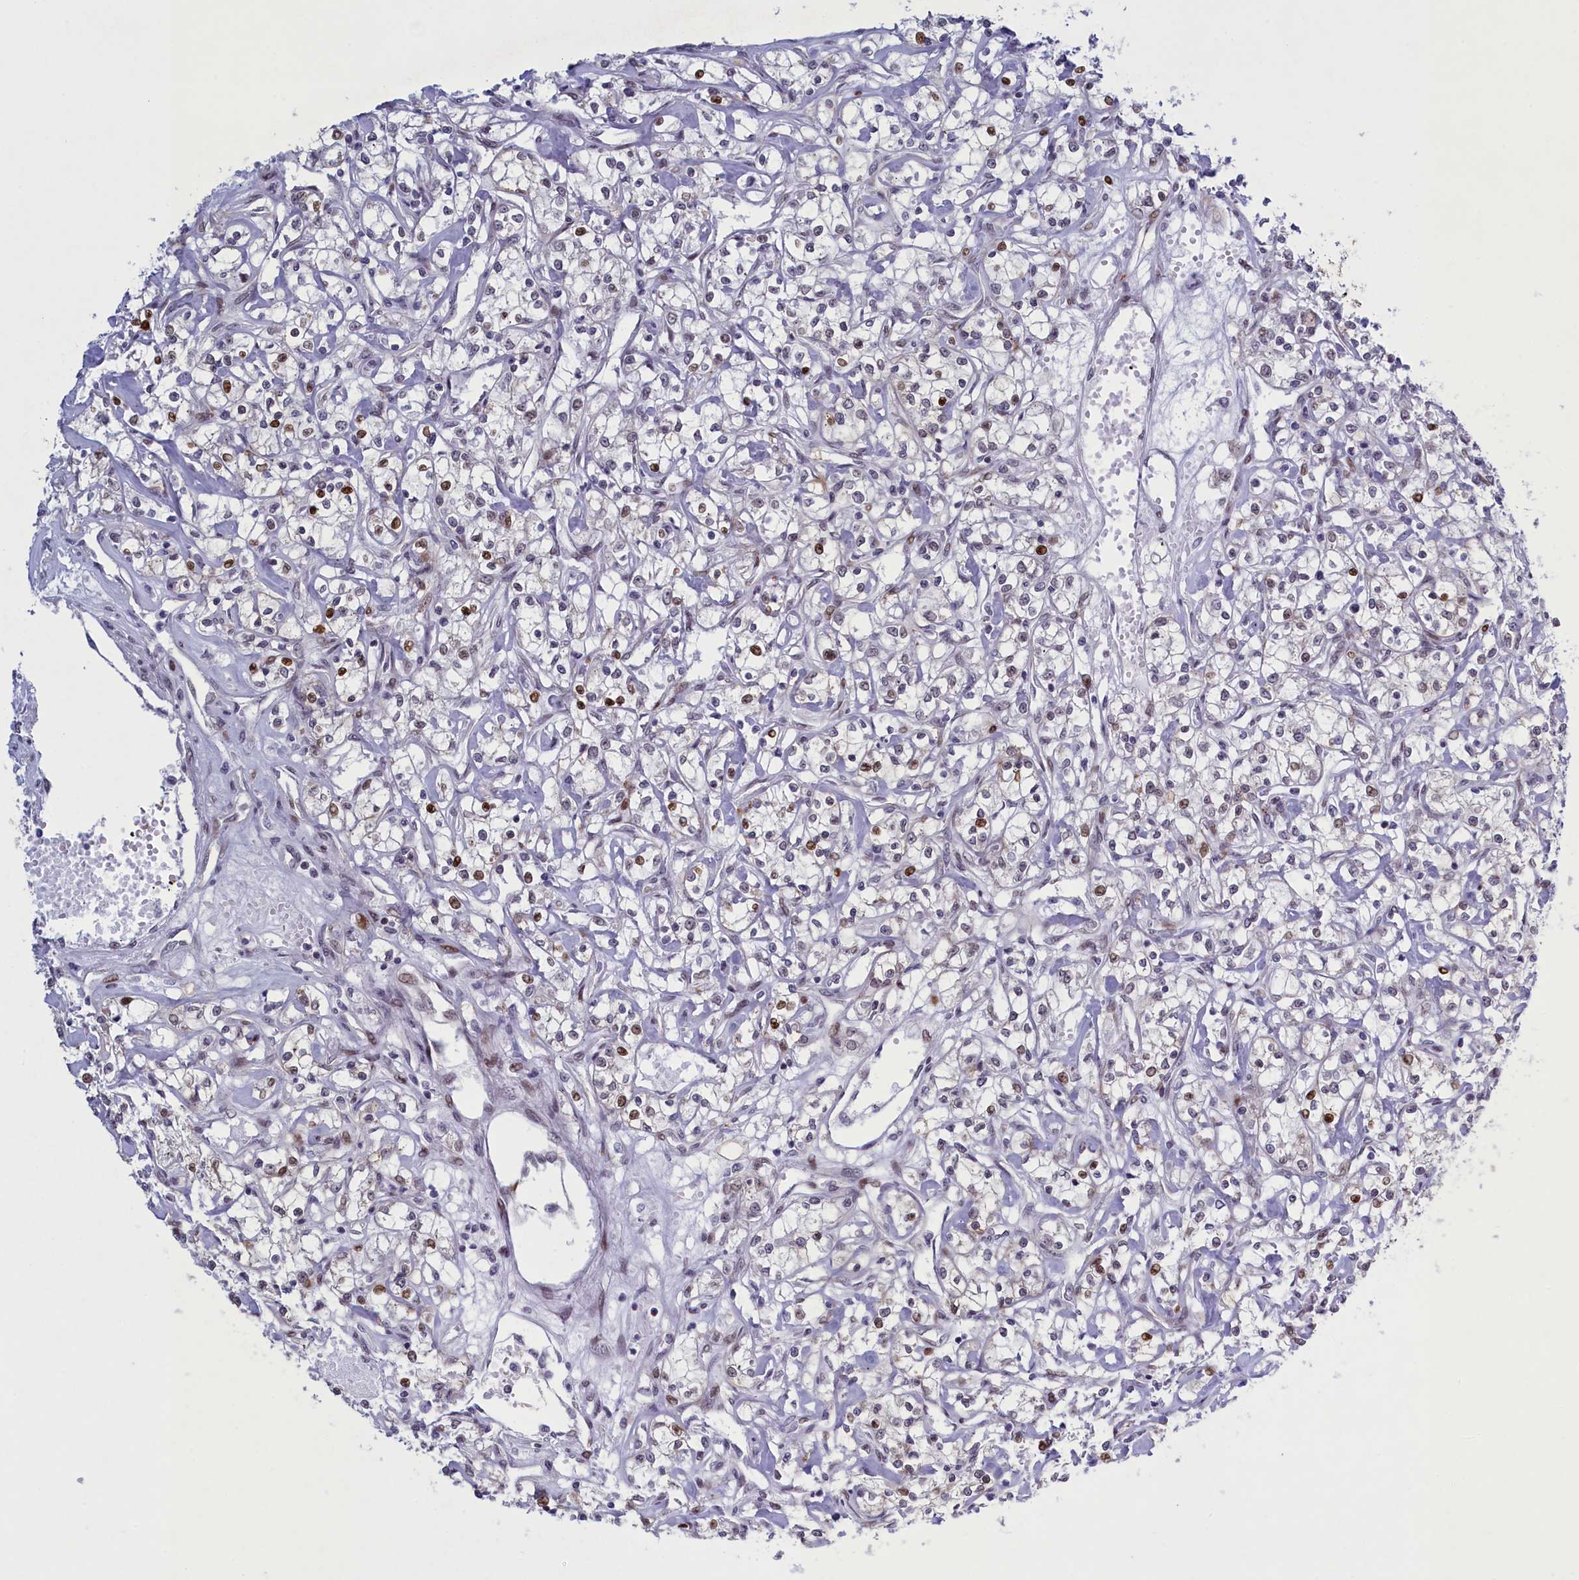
{"staining": {"intensity": "moderate", "quantity": "<25%", "location": "nuclear"}, "tissue": "renal cancer", "cell_type": "Tumor cells", "image_type": "cancer", "snomed": [{"axis": "morphology", "description": "Adenocarcinoma, NOS"}, {"axis": "topography", "description": "Kidney"}], "caption": "Tumor cells exhibit low levels of moderate nuclear positivity in about <25% of cells in renal cancer.", "gene": "ATF7IP2", "patient": {"sex": "female", "age": 59}}